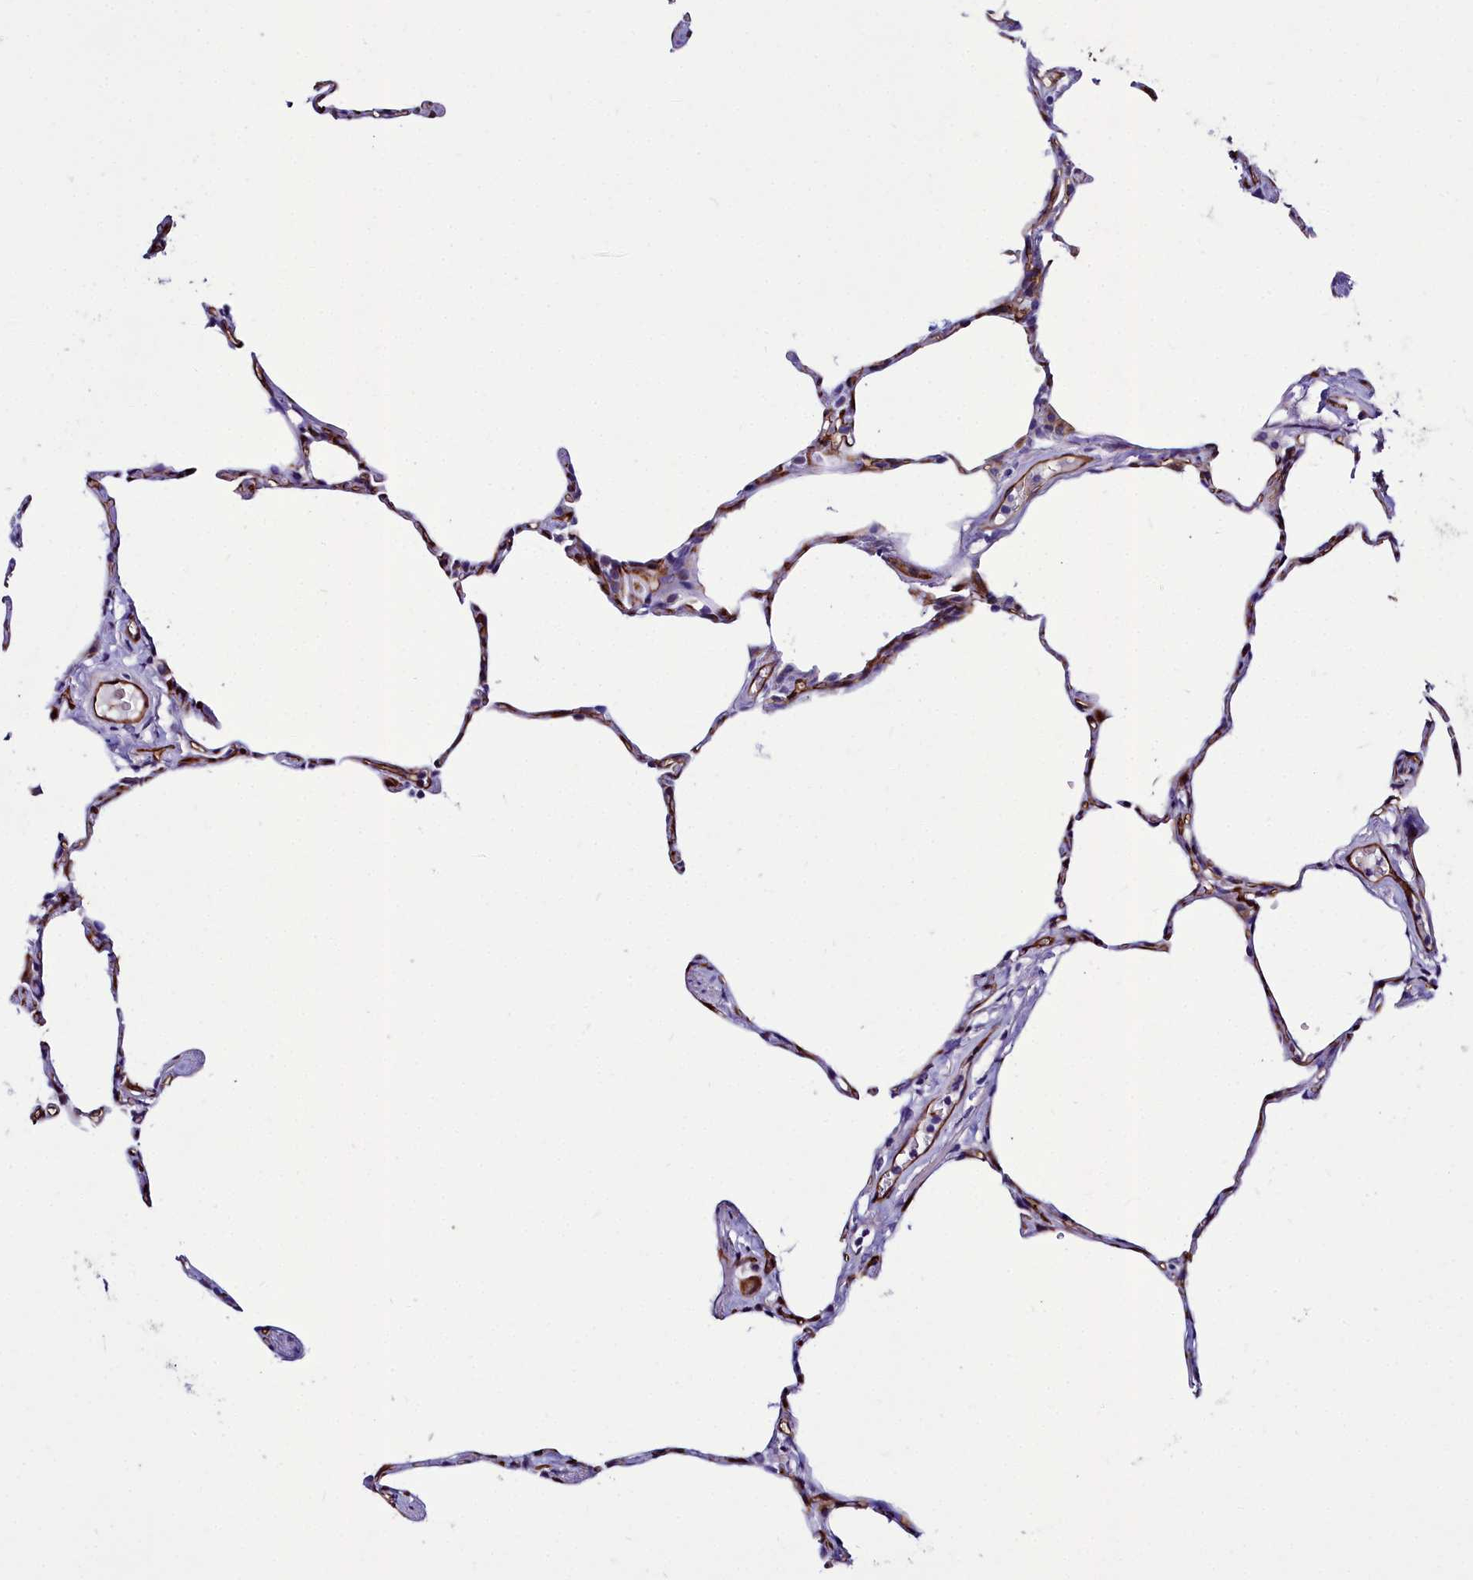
{"staining": {"intensity": "moderate", "quantity": ">75%", "location": "cytoplasmic/membranous"}, "tissue": "lung", "cell_type": "Alveolar cells", "image_type": "normal", "snomed": [{"axis": "morphology", "description": "Normal tissue, NOS"}, {"axis": "topography", "description": "Lung"}], "caption": "Lung stained with DAB (3,3'-diaminobenzidine) IHC reveals medium levels of moderate cytoplasmic/membranous staining in approximately >75% of alveolar cells. Immunohistochemistry (ihc) stains the protein in brown and the nuclei are stained blue.", "gene": "CYP4F11", "patient": {"sex": "male", "age": 65}}